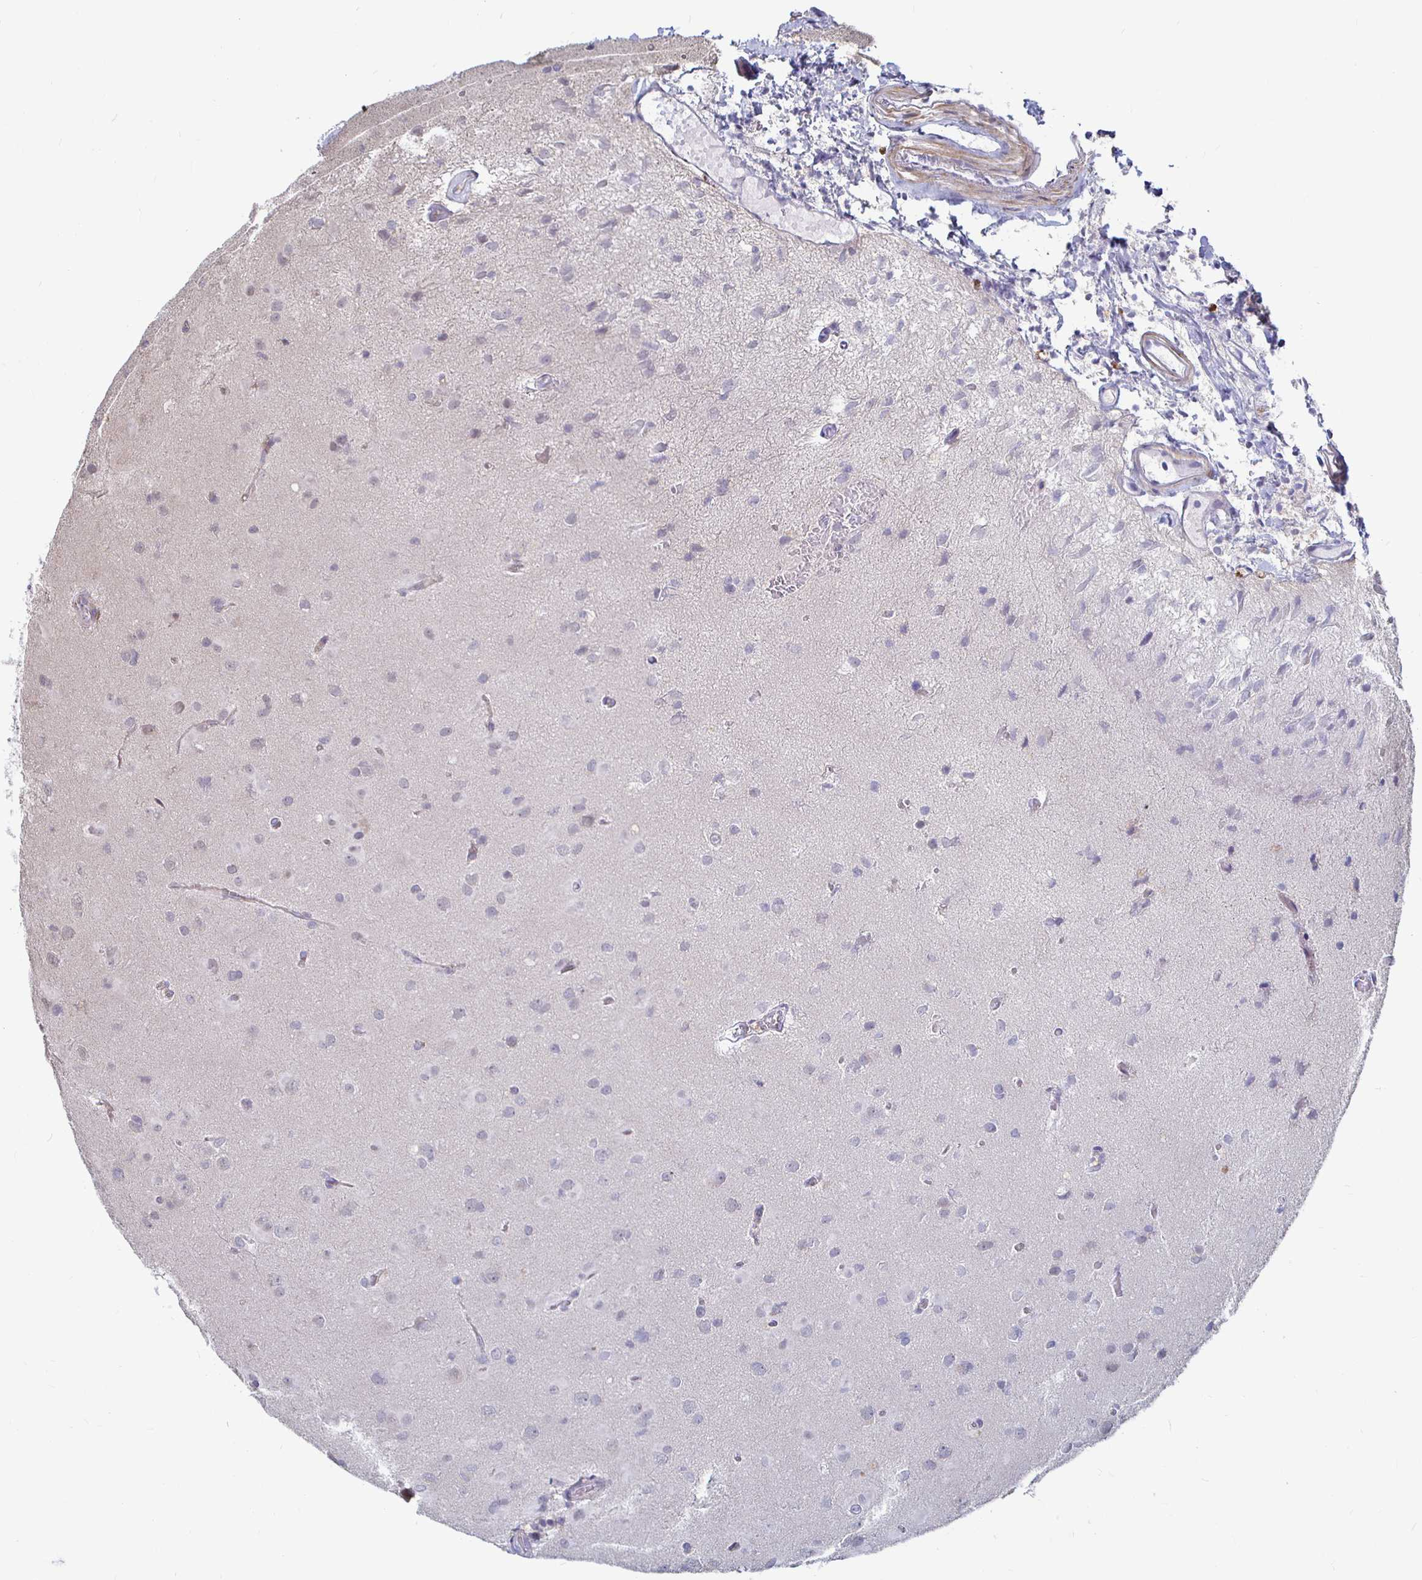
{"staining": {"intensity": "negative", "quantity": "none", "location": "none"}, "tissue": "glioma", "cell_type": "Tumor cells", "image_type": "cancer", "snomed": [{"axis": "morphology", "description": "Glioma, malignant, Low grade"}, {"axis": "topography", "description": "Brain"}], "caption": "Immunohistochemical staining of glioma exhibits no significant expression in tumor cells. (IHC, brightfield microscopy, high magnification).", "gene": "CAPN11", "patient": {"sex": "male", "age": 58}}